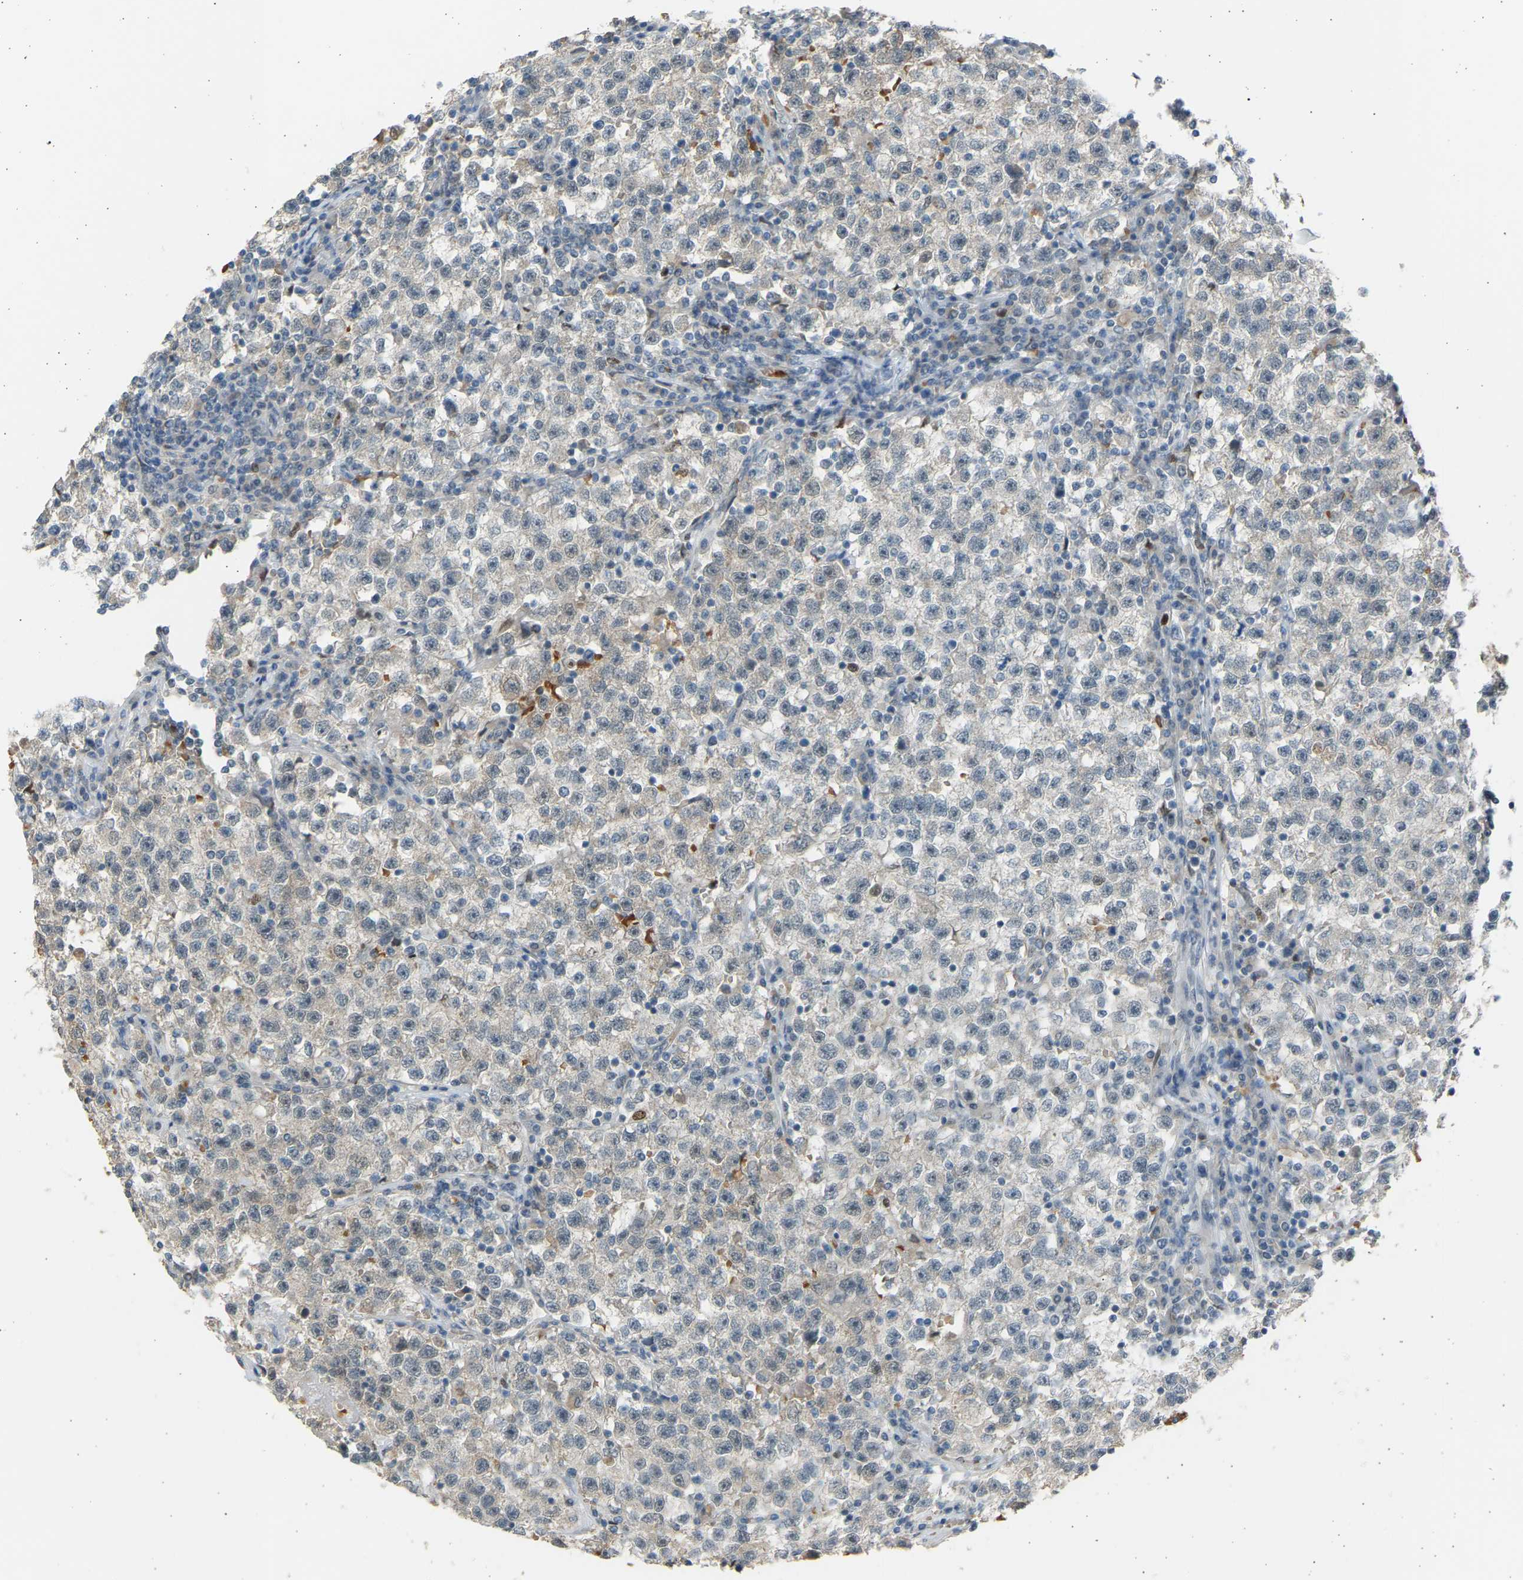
{"staining": {"intensity": "negative", "quantity": "none", "location": "none"}, "tissue": "testis cancer", "cell_type": "Tumor cells", "image_type": "cancer", "snomed": [{"axis": "morphology", "description": "Seminoma, NOS"}, {"axis": "topography", "description": "Testis"}], "caption": "An image of seminoma (testis) stained for a protein shows no brown staining in tumor cells. (DAB (3,3'-diaminobenzidine) immunohistochemistry (IHC) with hematoxylin counter stain).", "gene": "BIRC2", "patient": {"sex": "male", "age": 22}}